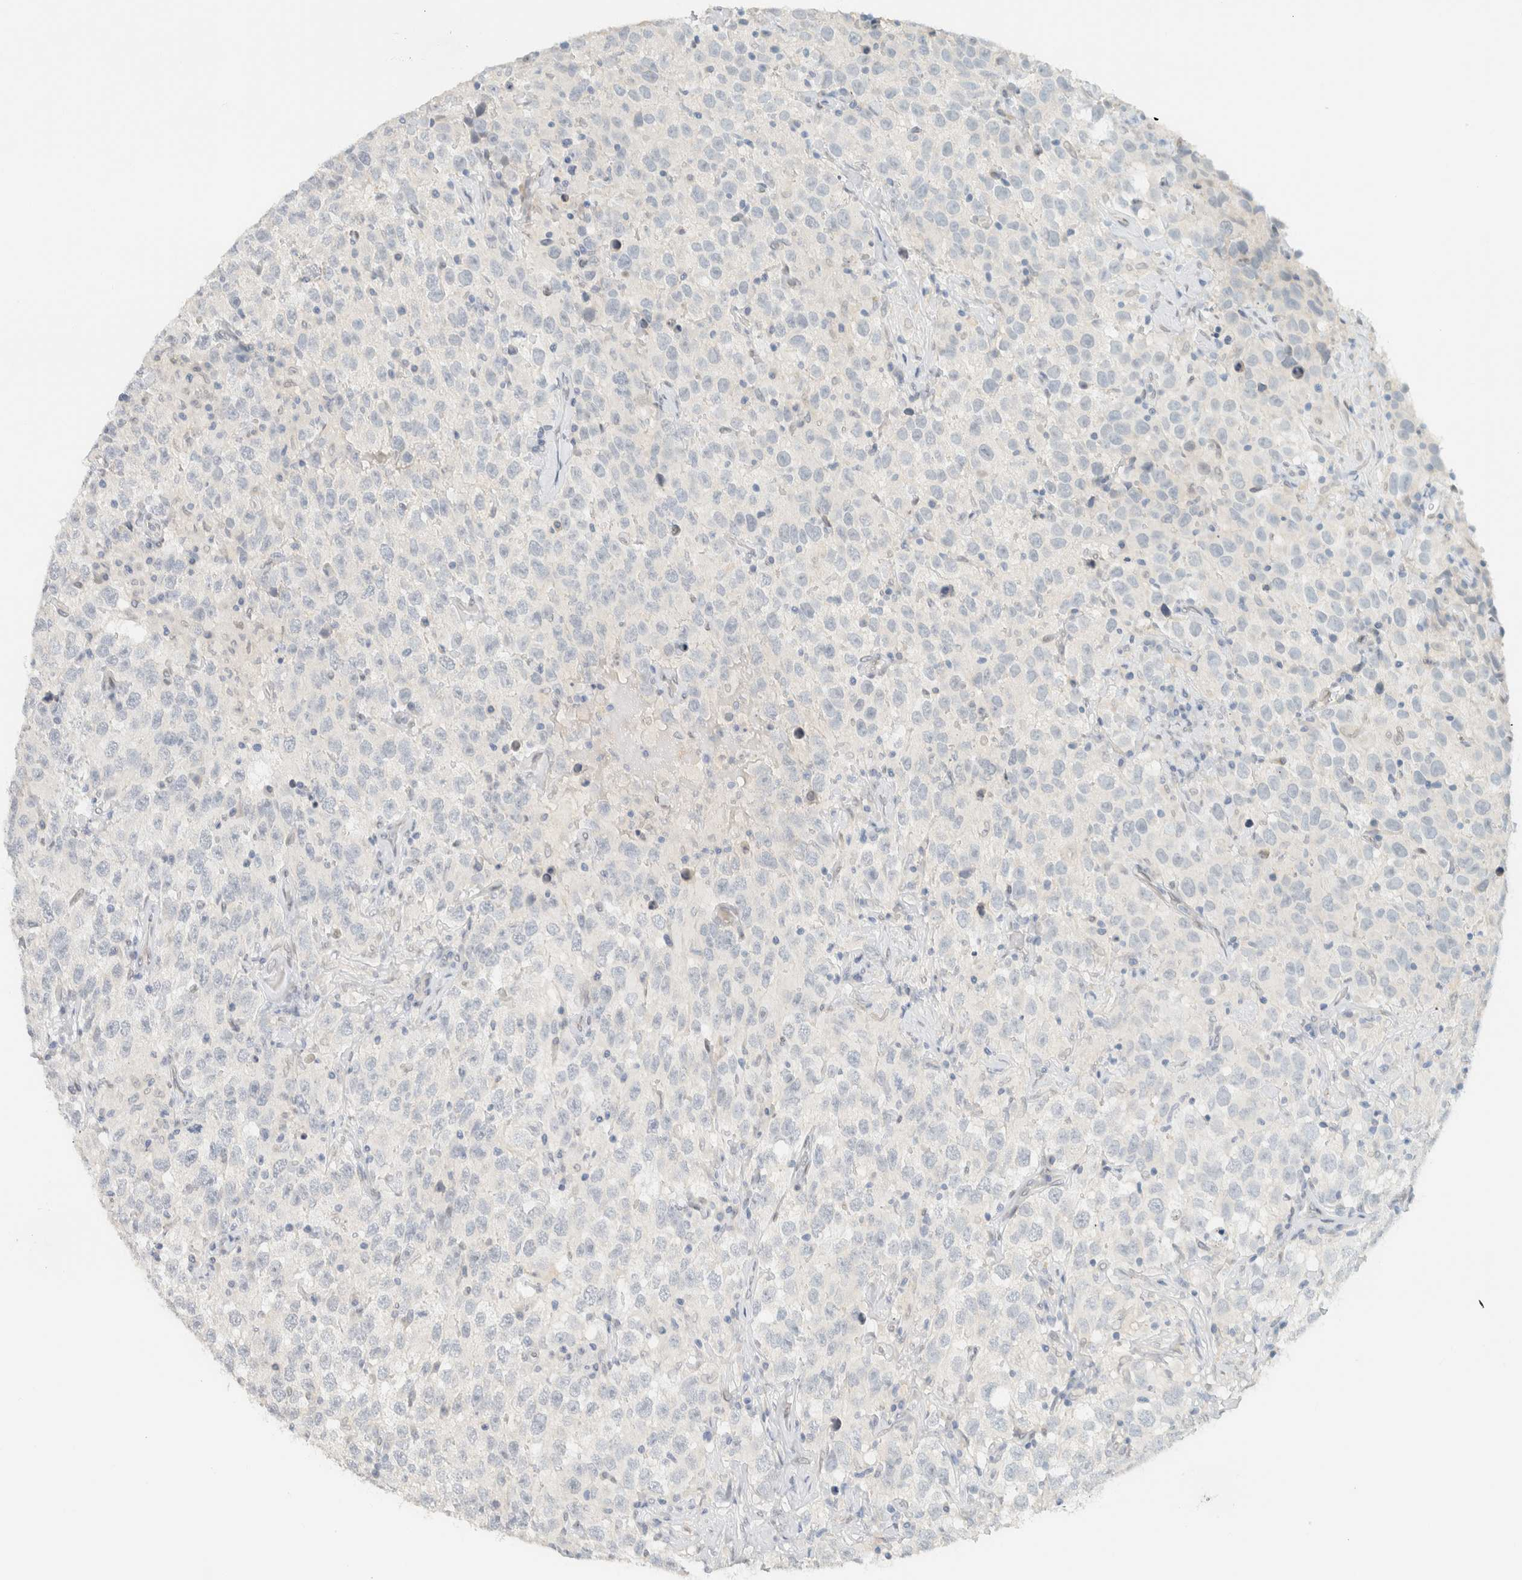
{"staining": {"intensity": "negative", "quantity": "none", "location": "none"}, "tissue": "testis cancer", "cell_type": "Tumor cells", "image_type": "cancer", "snomed": [{"axis": "morphology", "description": "Seminoma, NOS"}, {"axis": "topography", "description": "Testis"}], "caption": "Photomicrograph shows no significant protein staining in tumor cells of testis cancer (seminoma).", "gene": "C1QTNF12", "patient": {"sex": "male", "age": 41}}